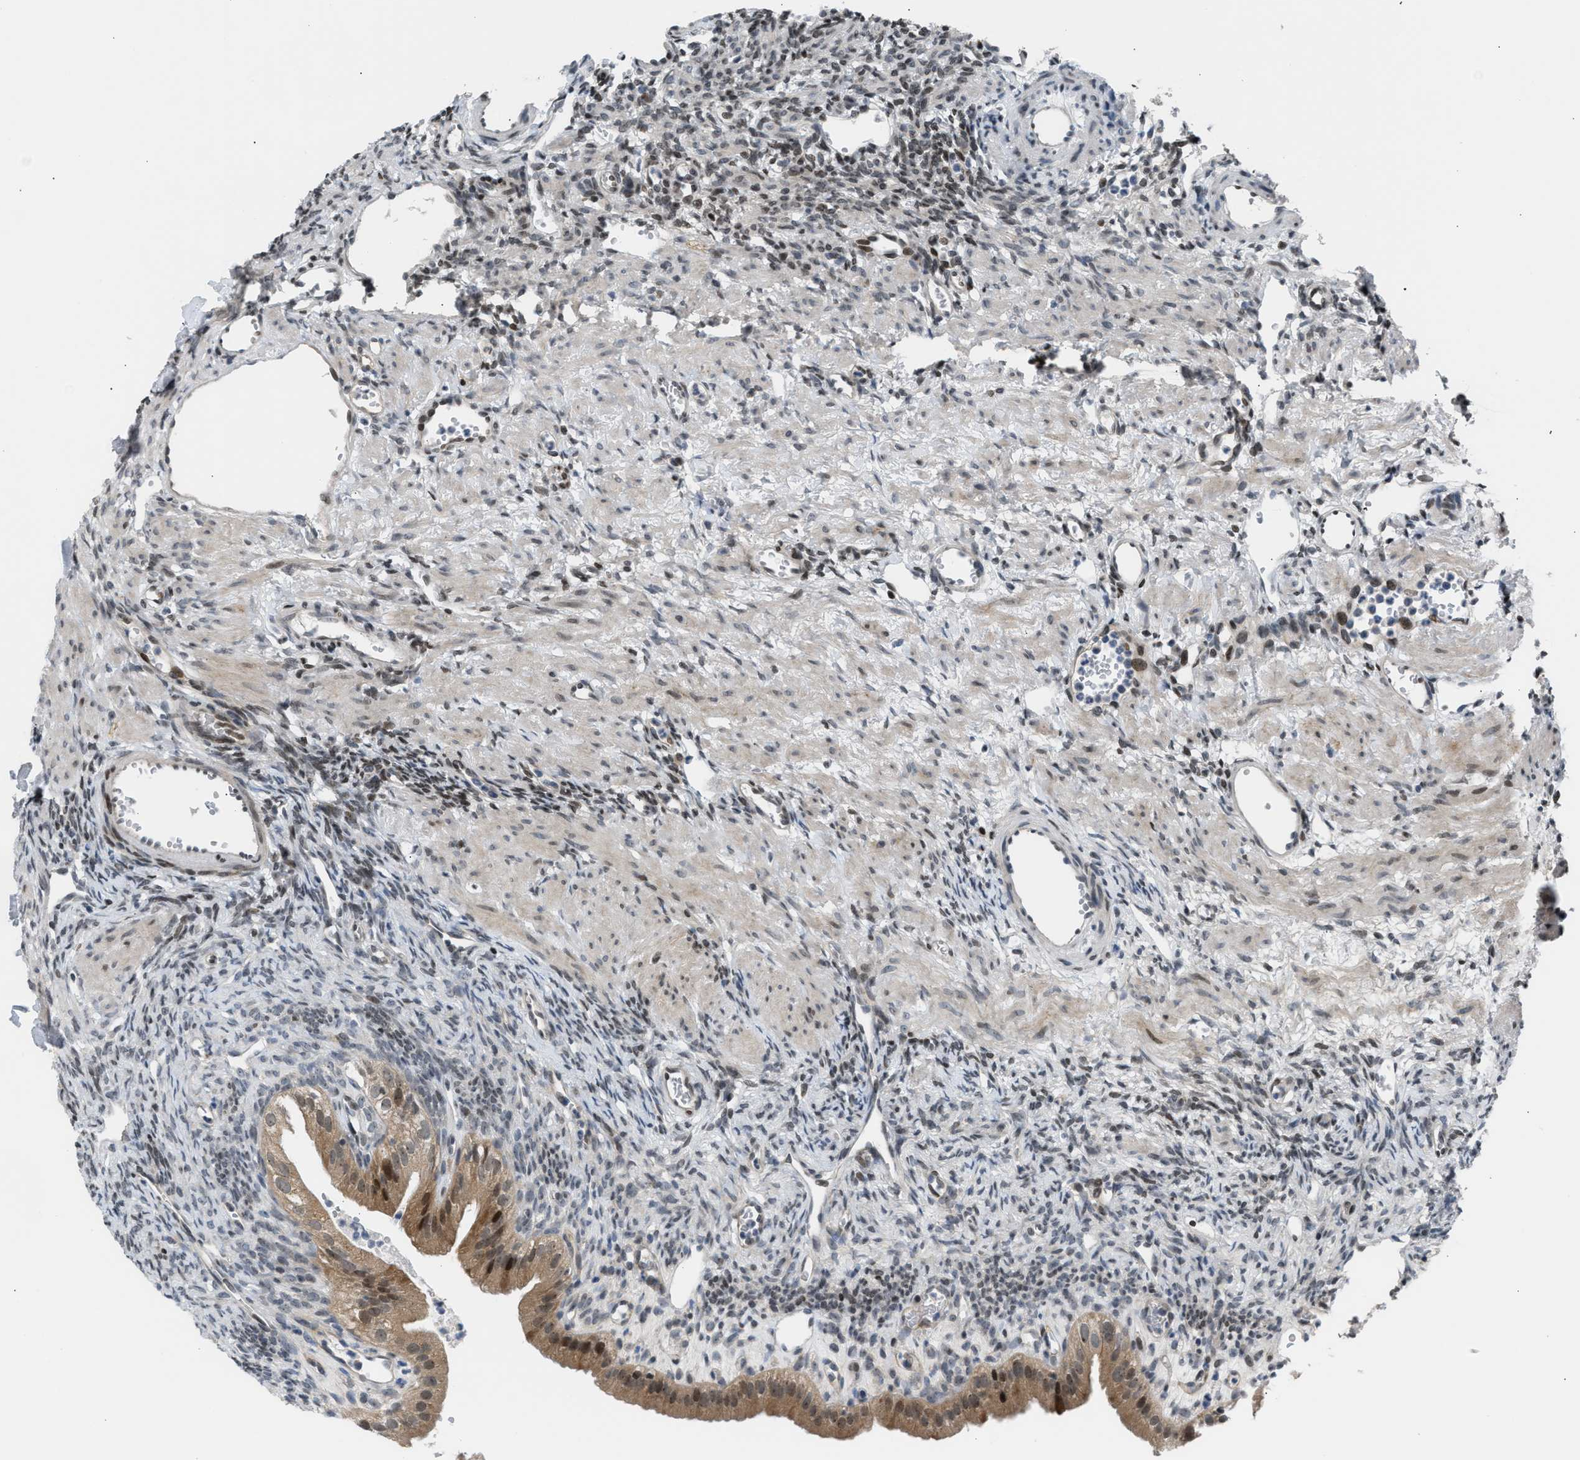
{"staining": {"intensity": "negative", "quantity": "none", "location": "none"}, "tissue": "ovary", "cell_type": "Follicle cells", "image_type": "normal", "snomed": [{"axis": "morphology", "description": "Normal tissue, NOS"}, {"axis": "topography", "description": "Ovary"}], "caption": "Follicle cells show no significant protein expression in normal ovary.", "gene": "NPS", "patient": {"sex": "female", "age": 33}}